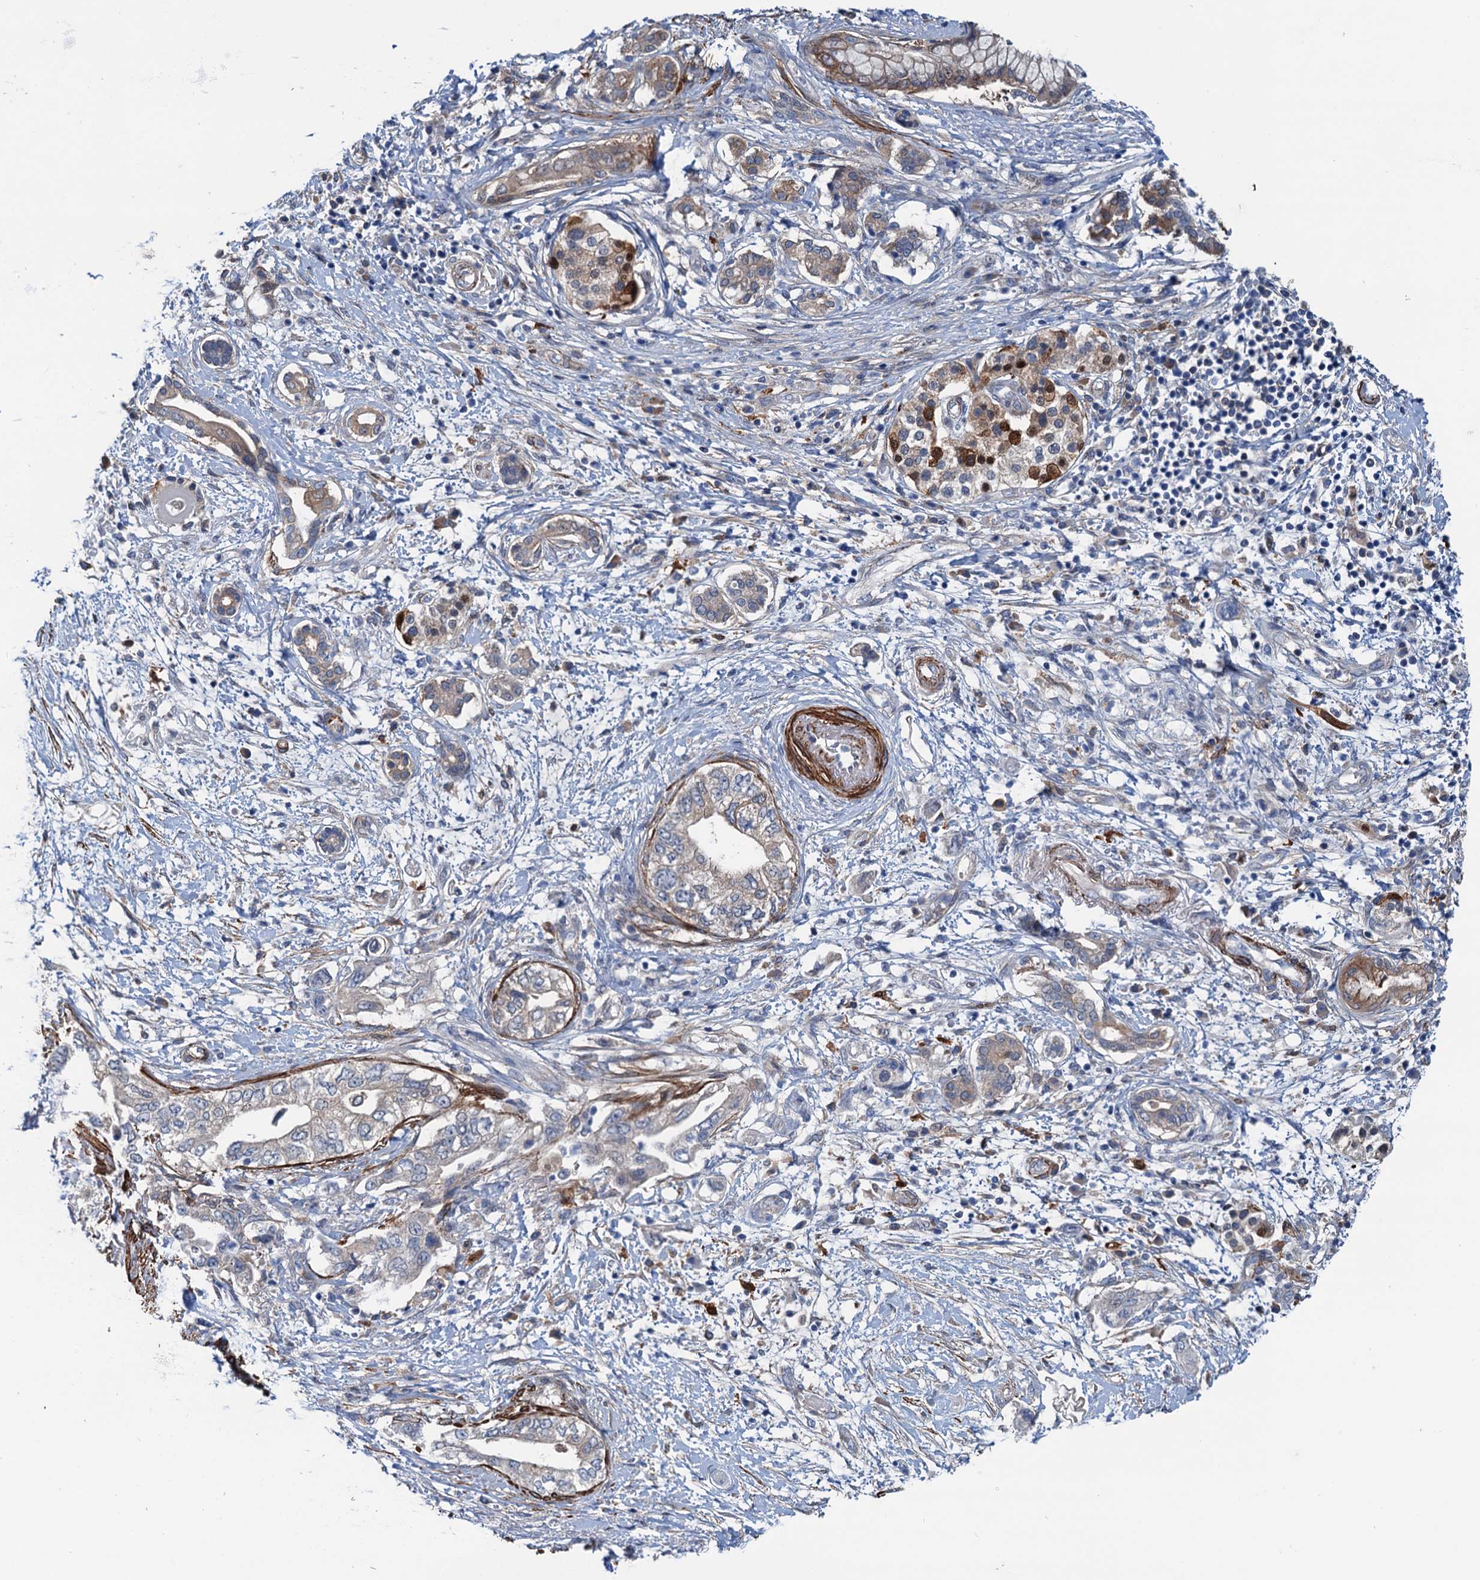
{"staining": {"intensity": "weak", "quantity": "25%-75%", "location": "cytoplasmic/membranous"}, "tissue": "pancreatic cancer", "cell_type": "Tumor cells", "image_type": "cancer", "snomed": [{"axis": "morphology", "description": "Adenocarcinoma, NOS"}, {"axis": "topography", "description": "Pancreas"}], "caption": "Protein analysis of adenocarcinoma (pancreatic) tissue demonstrates weak cytoplasmic/membranous positivity in about 25%-75% of tumor cells. The staining is performed using DAB (3,3'-diaminobenzidine) brown chromogen to label protein expression. The nuclei are counter-stained blue using hematoxylin.", "gene": "CSTPP1", "patient": {"sex": "female", "age": 73}}